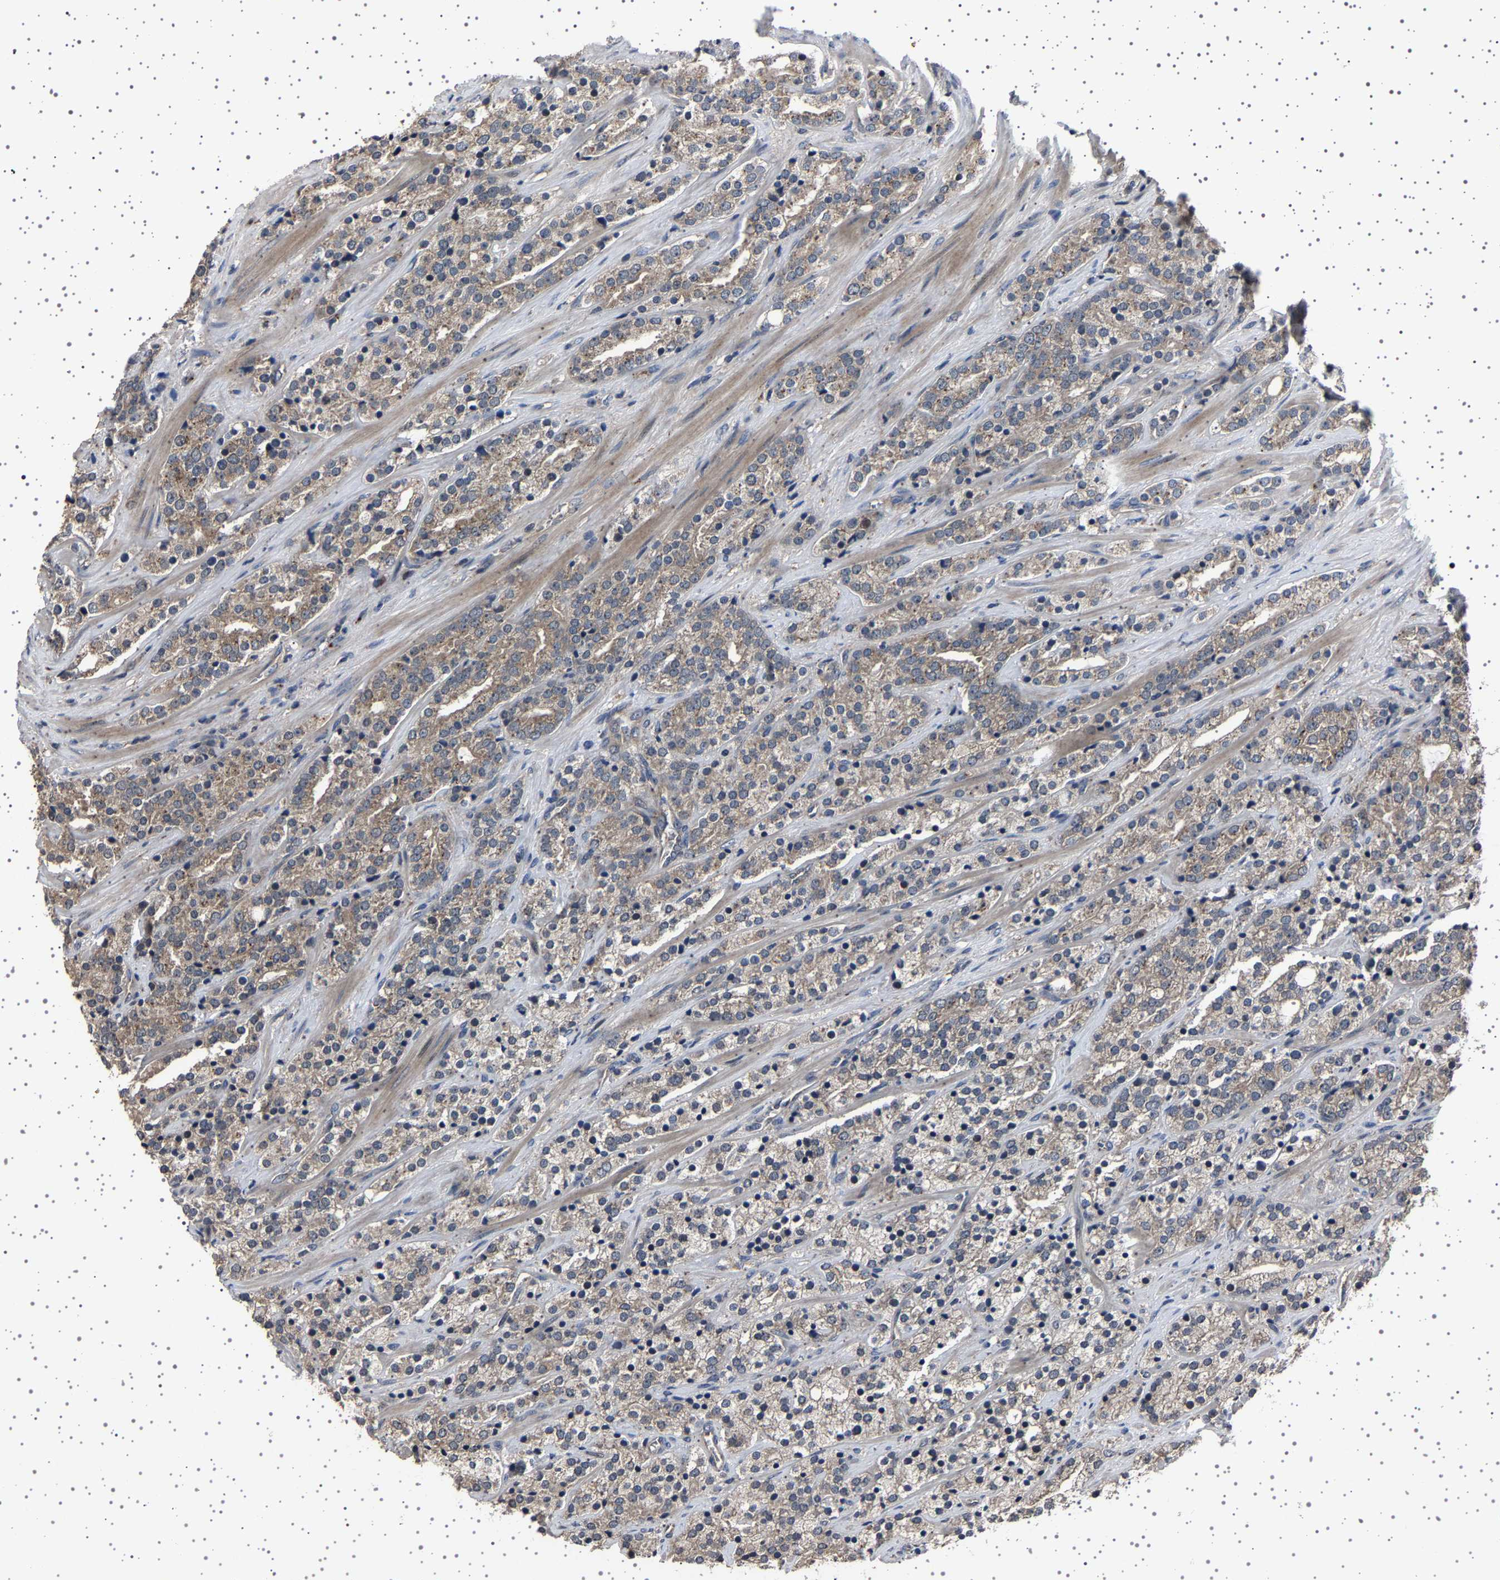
{"staining": {"intensity": "weak", "quantity": "25%-75%", "location": "cytoplasmic/membranous"}, "tissue": "prostate cancer", "cell_type": "Tumor cells", "image_type": "cancer", "snomed": [{"axis": "morphology", "description": "Adenocarcinoma, High grade"}, {"axis": "topography", "description": "Prostate"}], "caption": "Immunohistochemical staining of prostate cancer displays low levels of weak cytoplasmic/membranous expression in about 25%-75% of tumor cells.", "gene": "NCKAP1", "patient": {"sex": "male", "age": 71}}